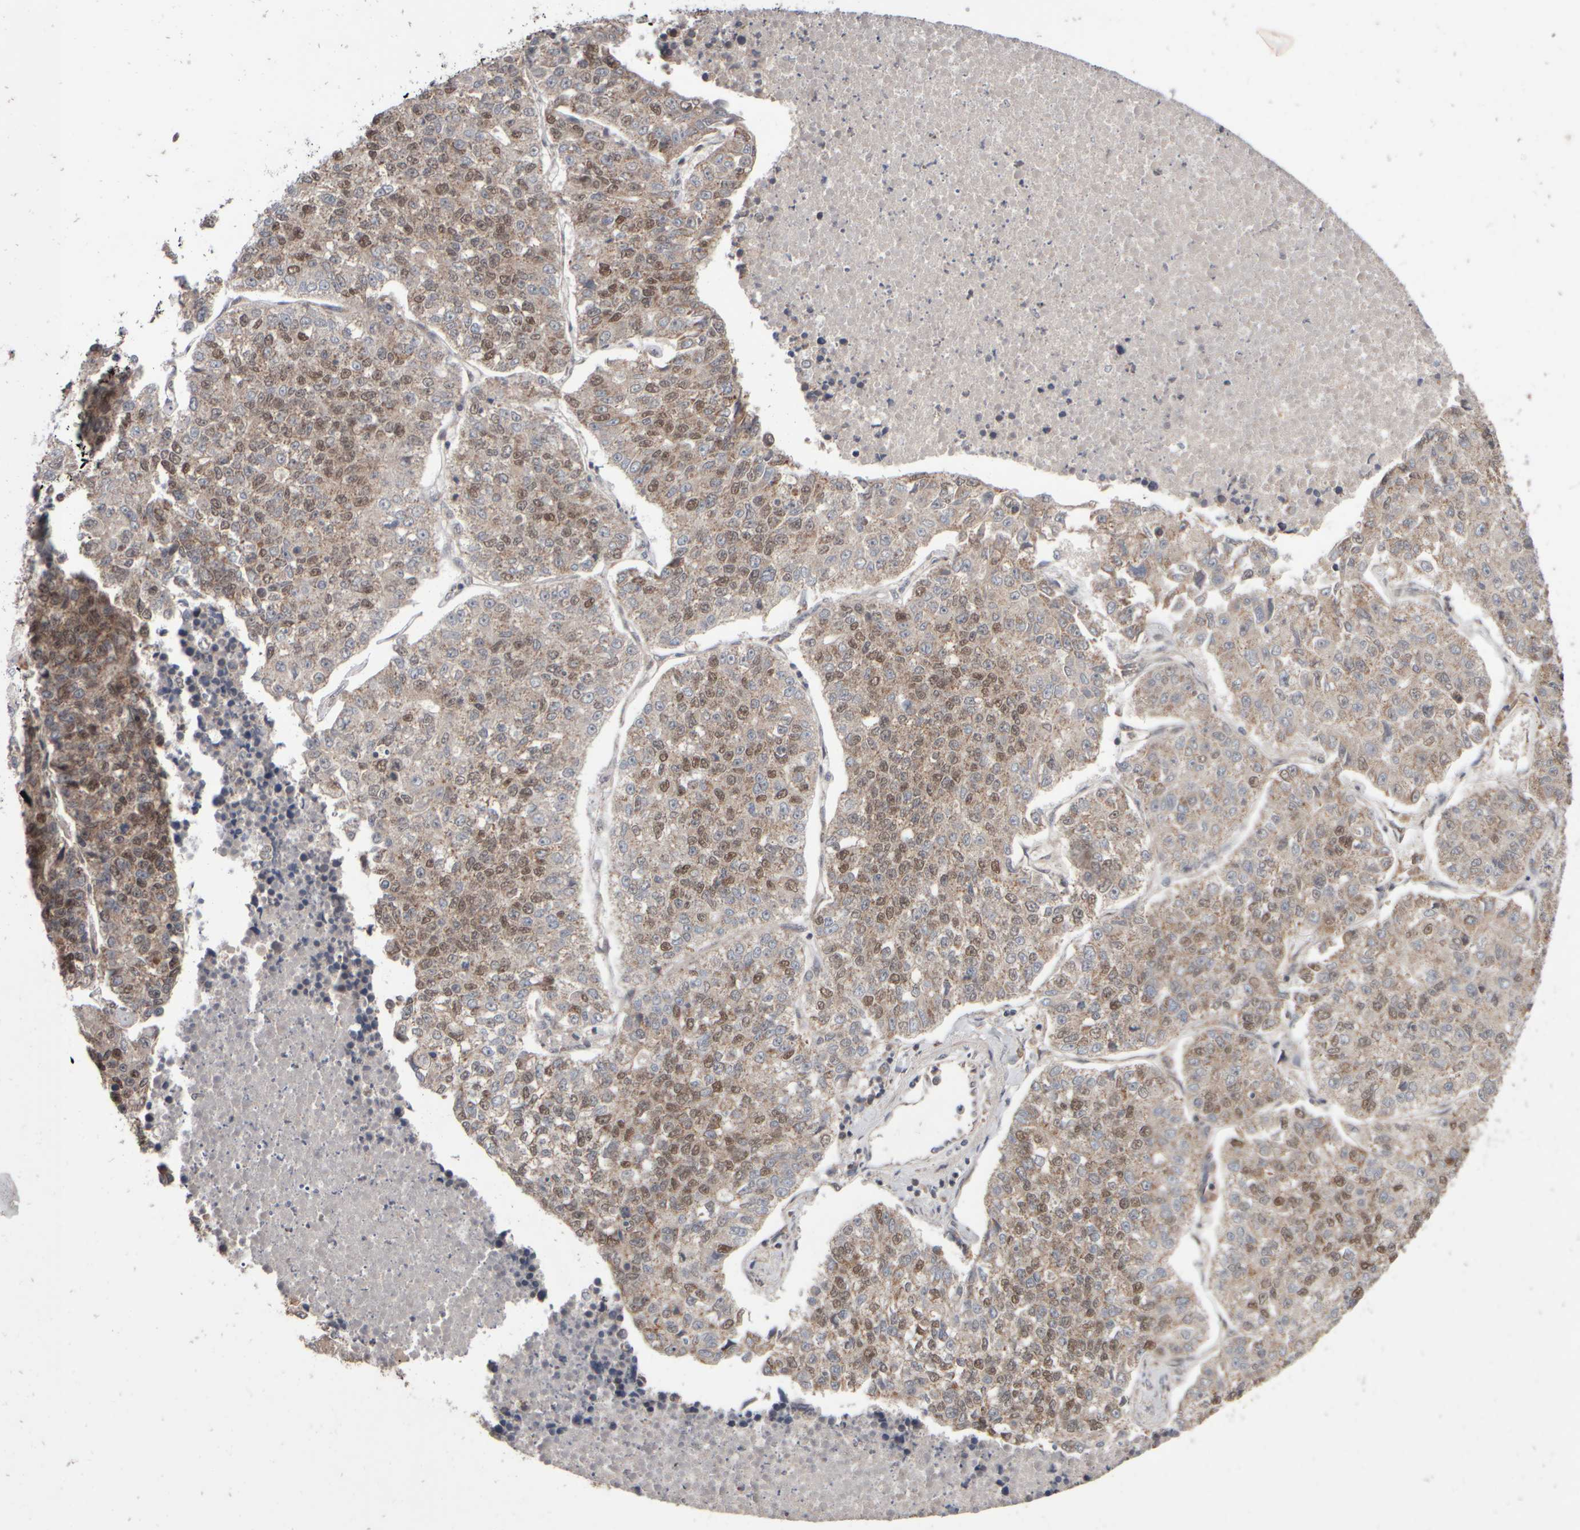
{"staining": {"intensity": "moderate", "quantity": "25%-75%", "location": "nuclear"}, "tissue": "lung cancer", "cell_type": "Tumor cells", "image_type": "cancer", "snomed": [{"axis": "morphology", "description": "Adenocarcinoma, NOS"}, {"axis": "topography", "description": "Lung"}], "caption": "High-magnification brightfield microscopy of lung cancer stained with DAB (3,3'-diaminobenzidine) (brown) and counterstained with hematoxylin (blue). tumor cells exhibit moderate nuclear positivity is seen in approximately25%-75% of cells.", "gene": "ABHD11", "patient": {"sex": "male", "age": 49}}